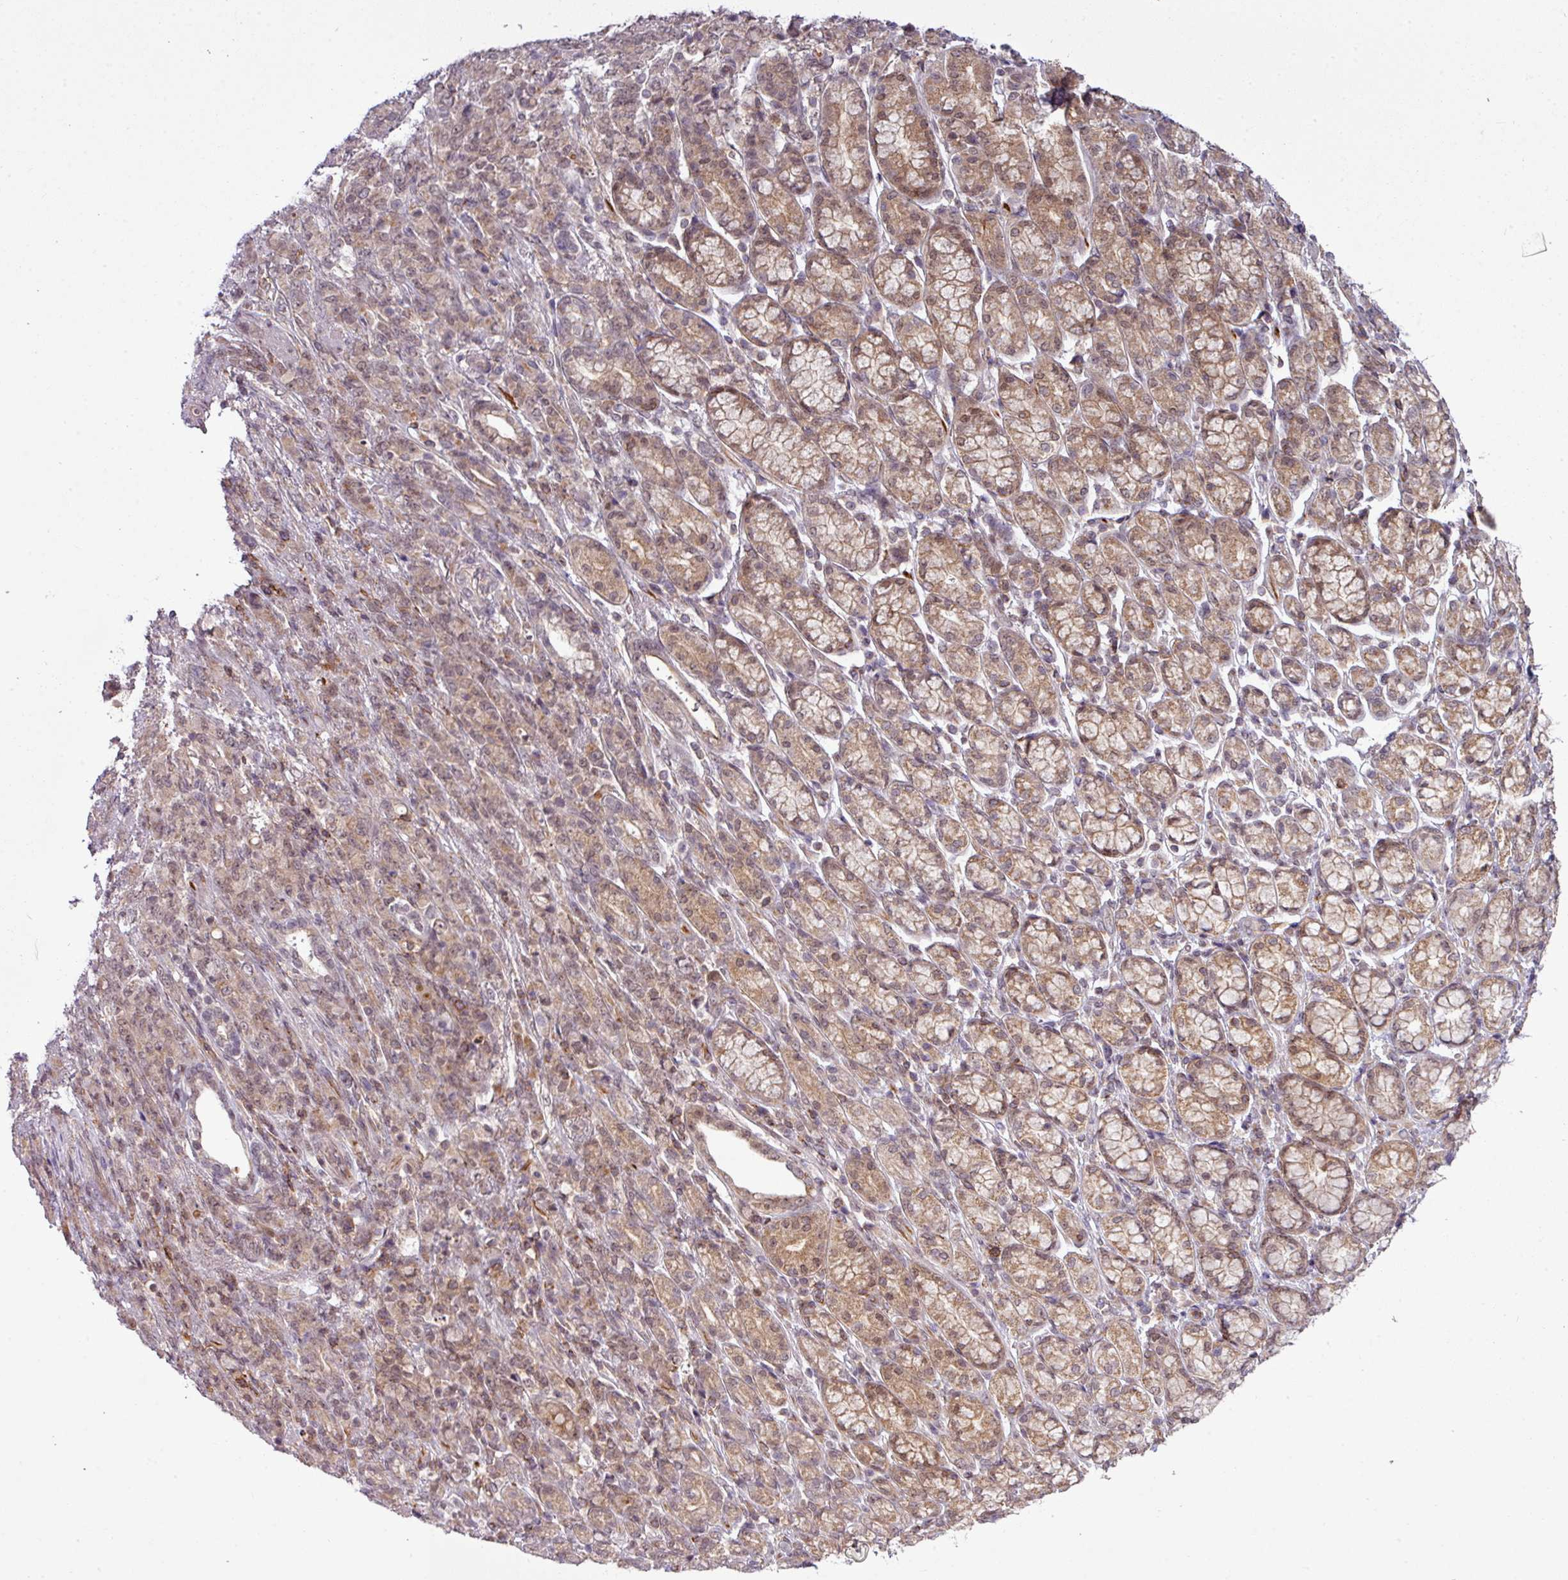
{"staining": {"intensity": "negative", "quantity": "none", "location": "none"}, "tissue": "stomach cancer", "cell_type": "Tumor cells", "image_type": "cancer", "snomed": [{"axis": "morphology", "description": "Adenocarcinoma, NOS"}, {"axis": "topography", "description": "Stomach"}], "caption": "Immunohistochemical staining of stomach cancer (adenocarcinoma) demonstrates no significant expression in tumor cells.", "gene": "ZC2HC1C", "patient": {"sex": "female", "age": 79}}